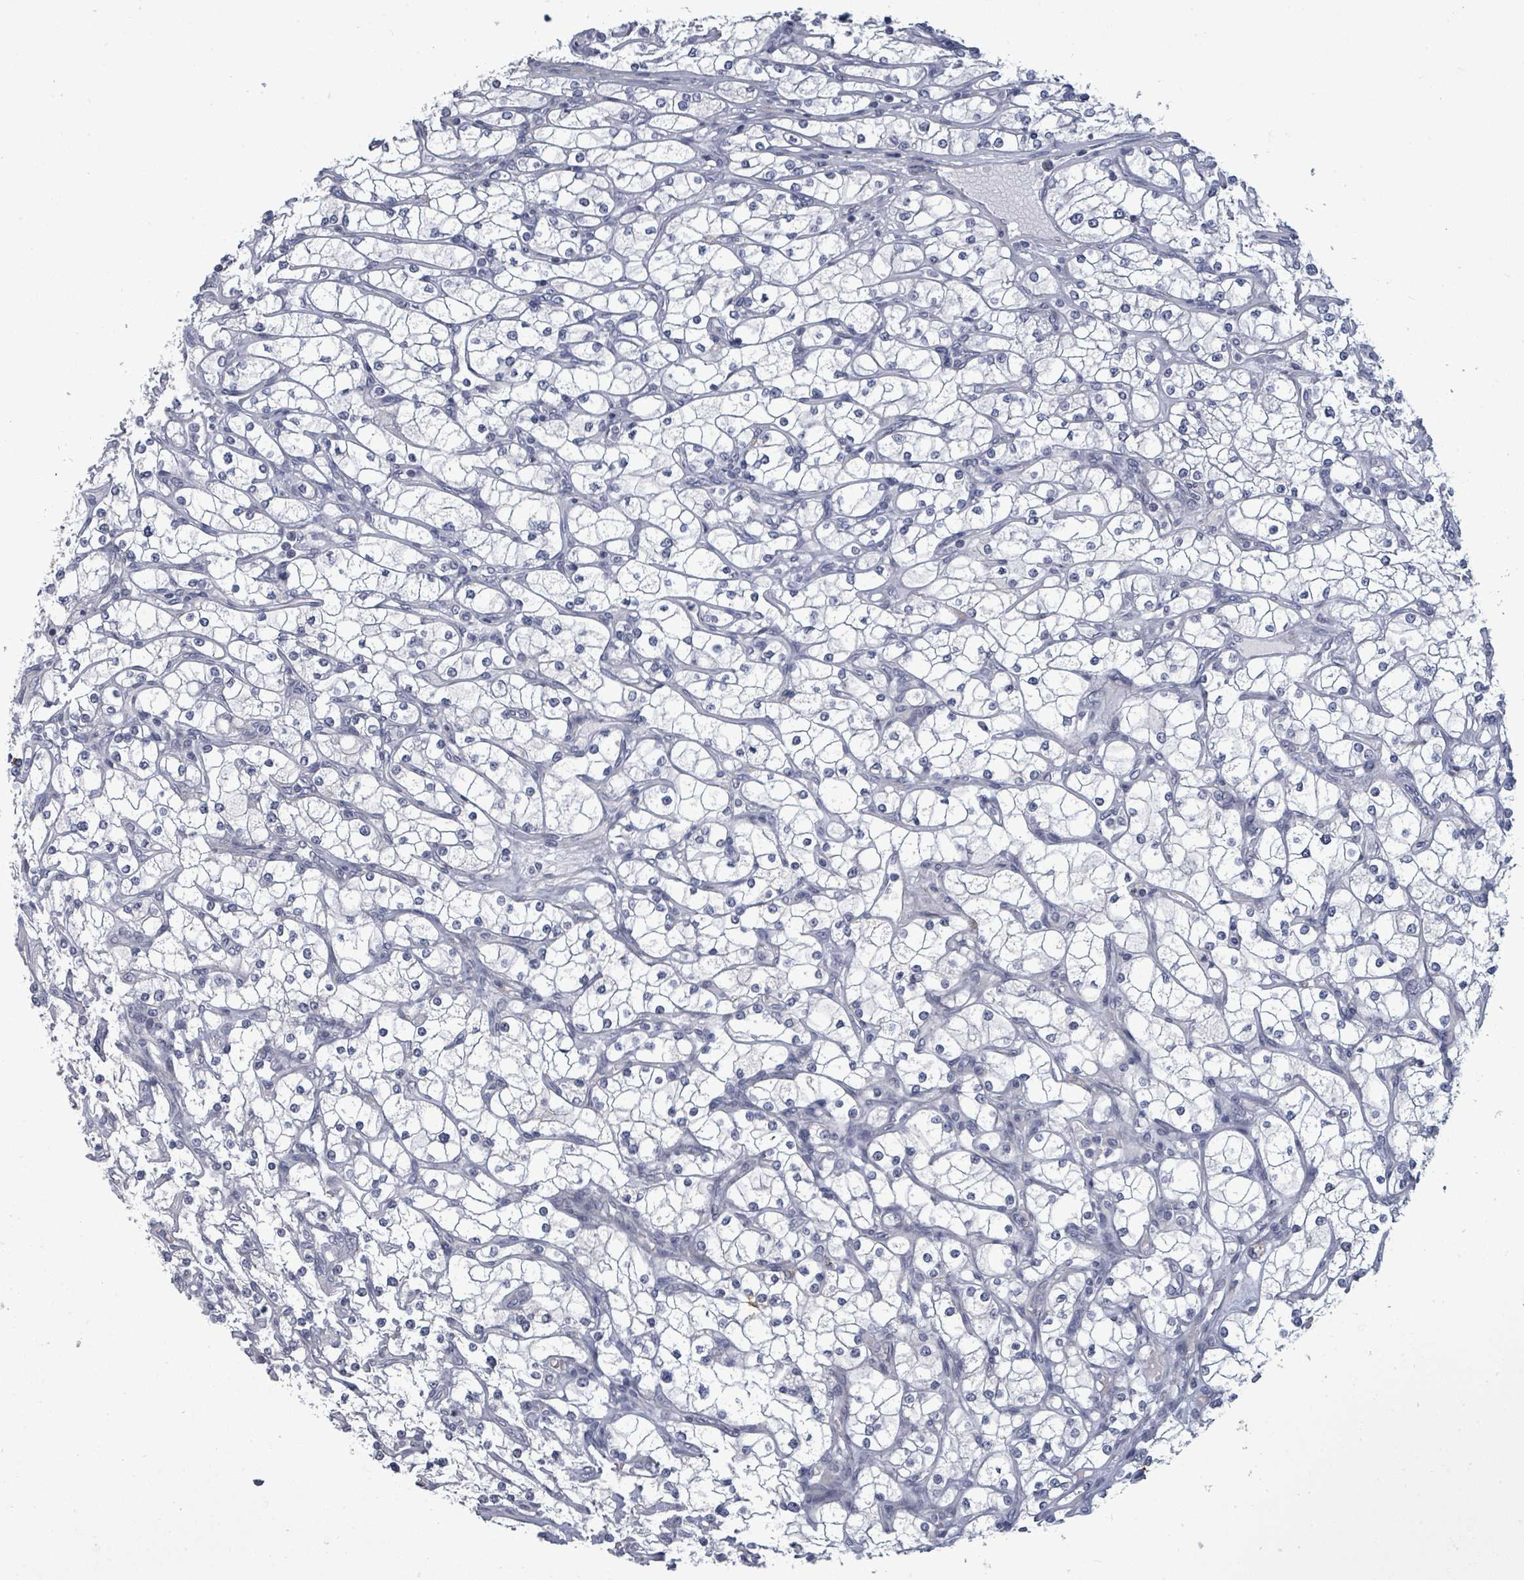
{"staining": {"intensity": "negative", "quantity": "none", "location": "none"}, "tissue": "renal cancer", "cell_type": "Tumor cells", "image_type": "cancer", "snomed": [{"axis": "morphology", "description": "Adenocarcinoma, NOS"}, {"axis": "topography", "description": "Kidney"}], "caption": "A micrograph of human renal adenocarcinoma is negative for staining in tumor cells.", "gene": "ASB12", "patient": {"sex": "male", "age": 80}}